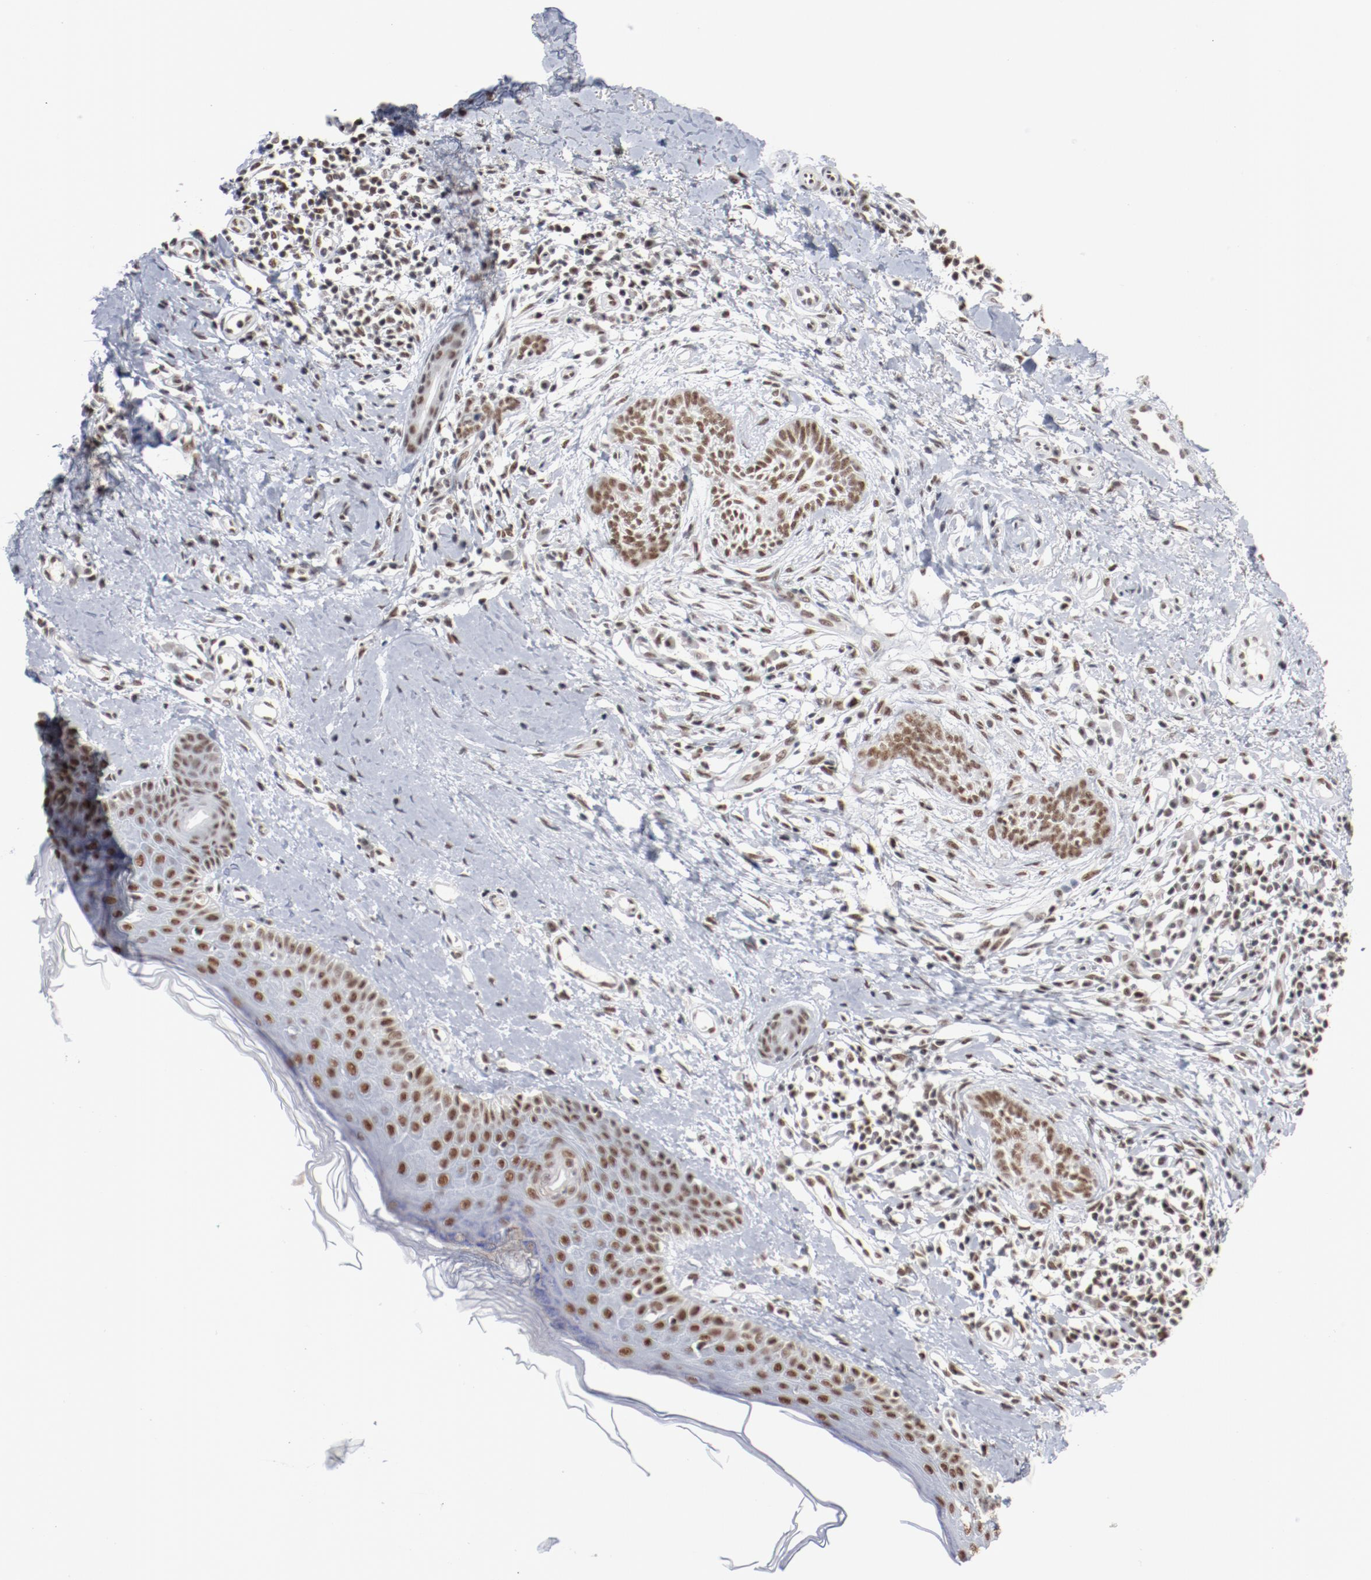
{"staining": {"intensity": "moderate", "quantity": ">75%", "location": "nuclear"}, "tissue": "skin cancer", "cell_type": "Tumor cells", "image_type": "cancer", "snomed": [{"axis": "morphology", "description": "Normal tissue, NOS"}, {"axis": "morphology", "description": "Basal cell carcinoma"}, {"axis": "topography", "description": "Skin"}], "caption": "Immunohistochemistry (IHC) micrograph of neoplastic tissue: human skin cancer stained using immunohistochemistry reveals medium levels of moderate protein expression localized specifically in the nuclear of tumor cells, appearing as a nuclear brown color.", "gene": "BUB3", "patient": {"sex": "male", "age": 71}}